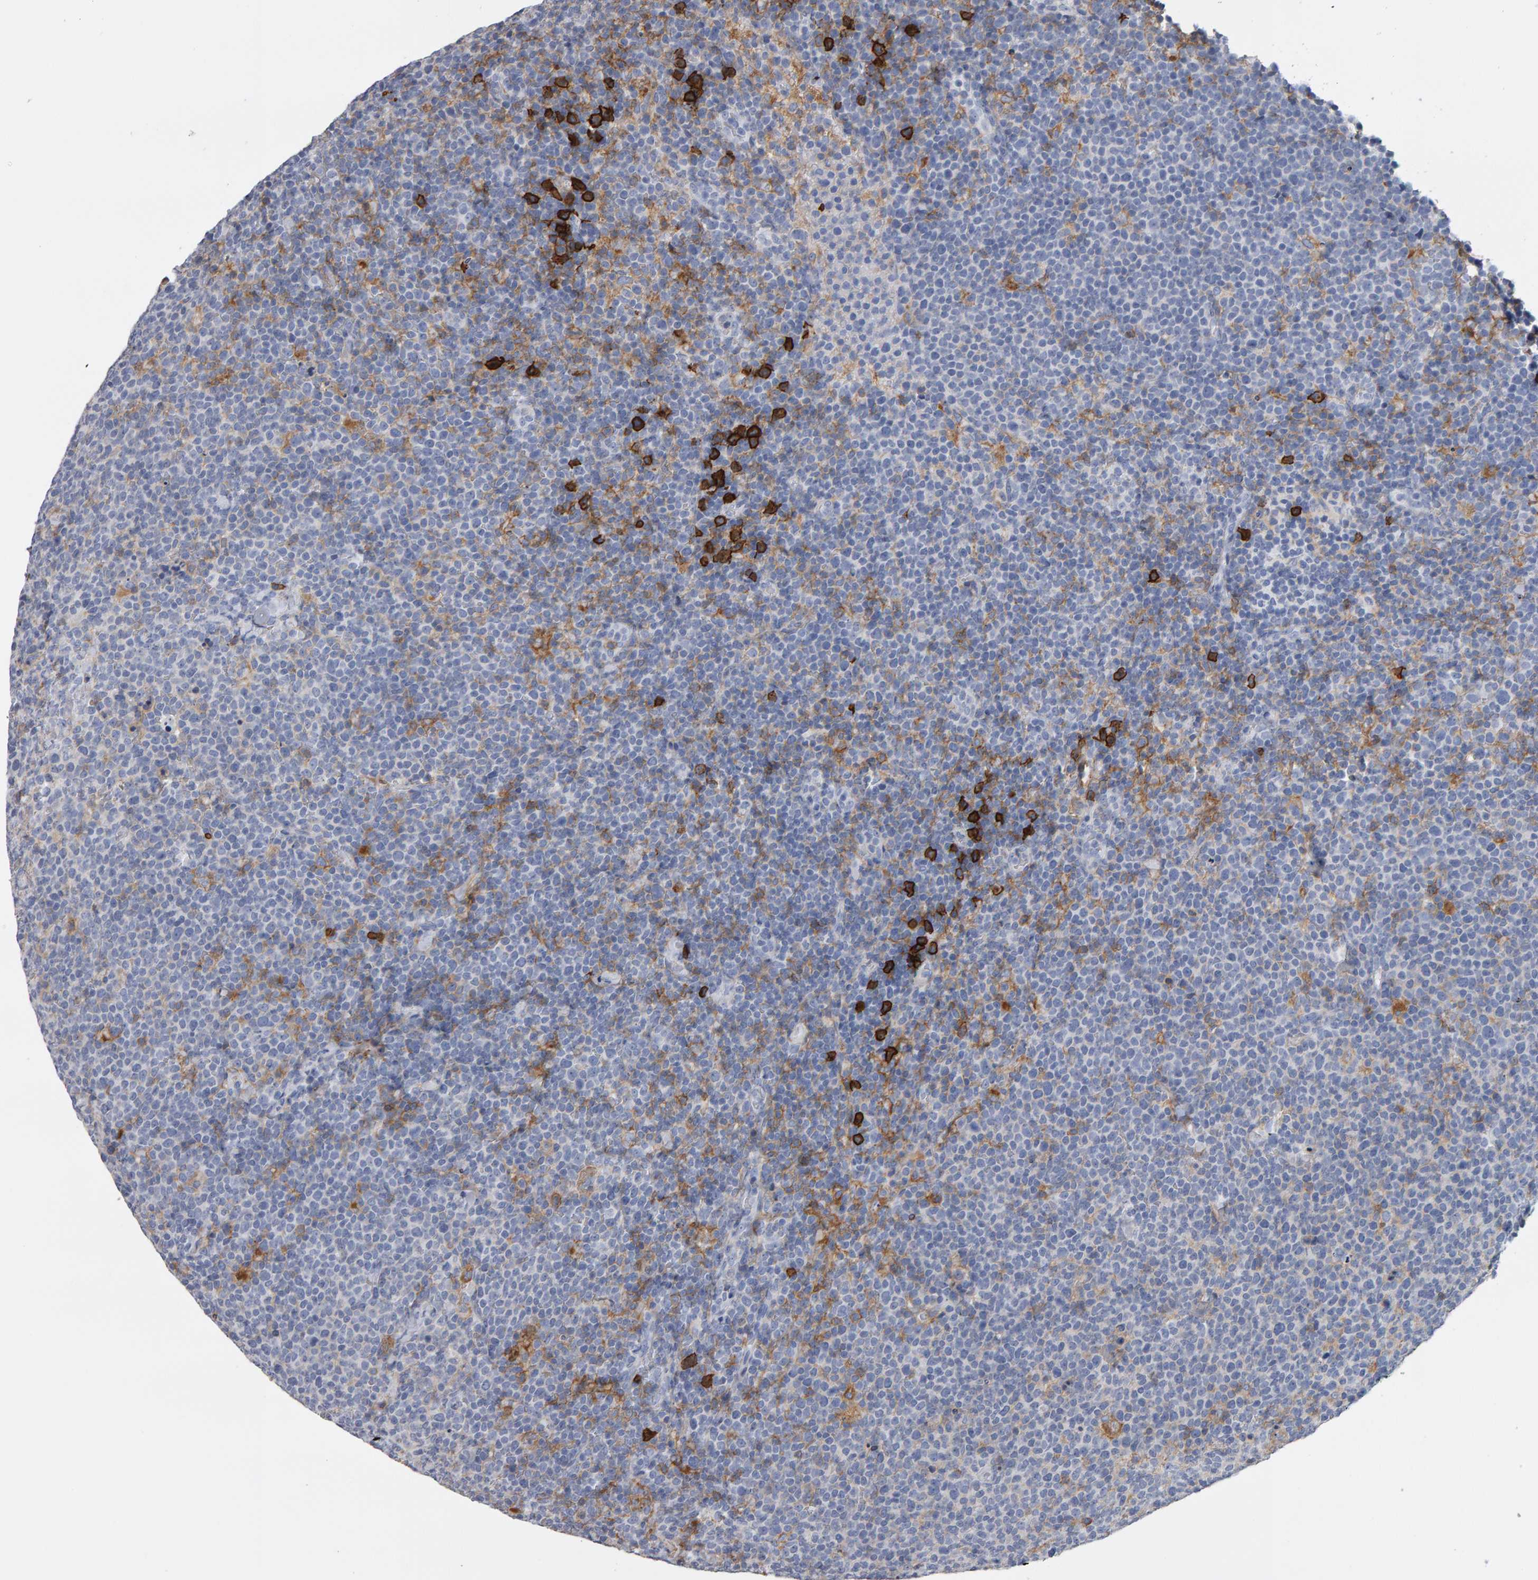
{"staining": {"intensity": "negative", "quantity": "none", "location": "none"}, "tissue": "lymphoma", "cell_type": "Tumor cells", "image_type": "cancer", "snomed": [{"axis": "morphology", "description": "Malignant lymphoma, non-Hodgkin's type, High grade"}, {"axis": "topography", "description": "Lymph node"}], "caption": "This is a photomicrograph of immunohistochemistry staining of lymphoma, which shows no positivity in tumor cells.", "gene": "CD38", "patient": {"sex": "male", "age": 61}}